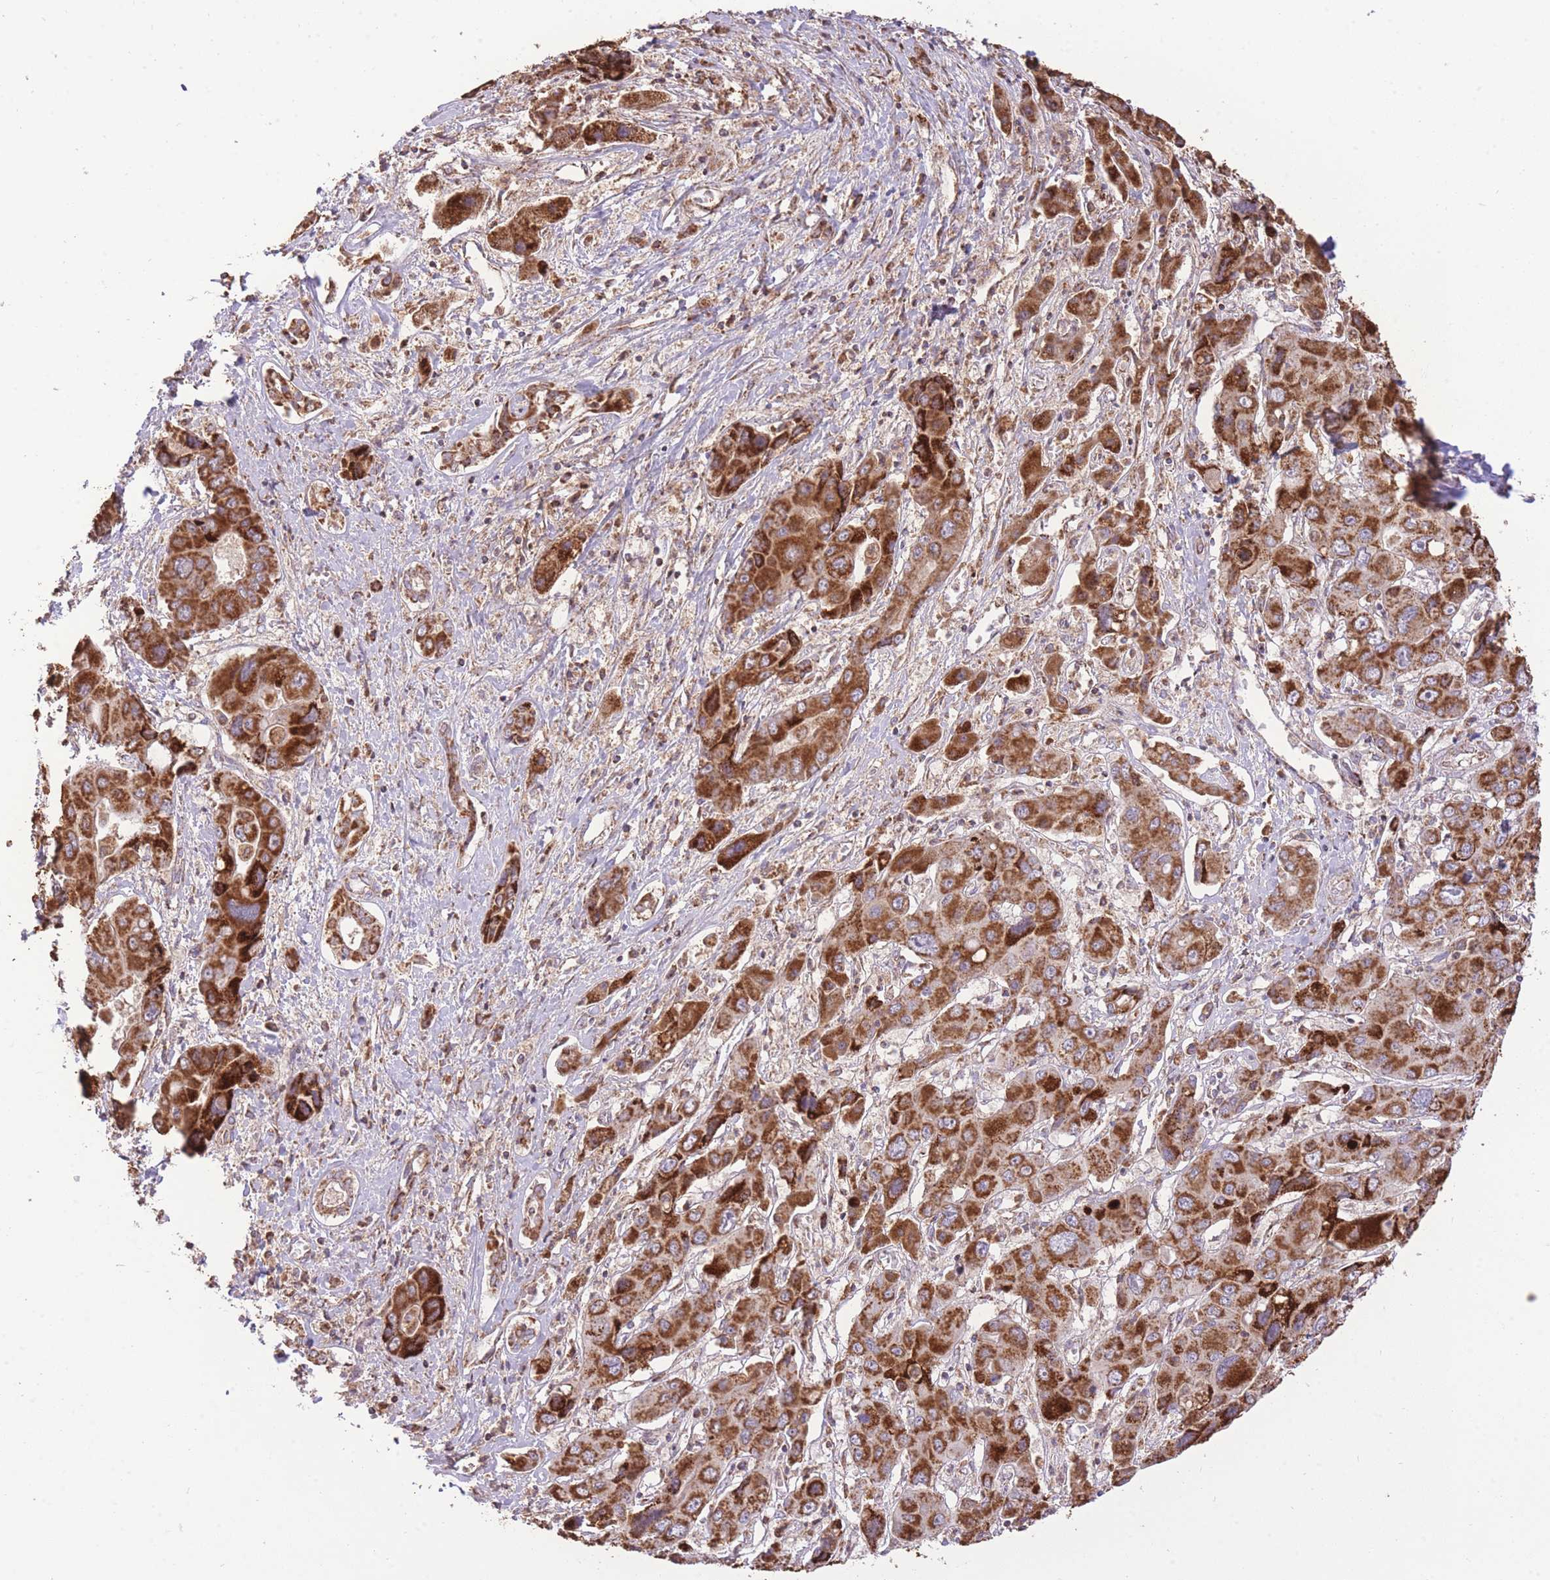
{"staining": {"intensity": "strong", "quantity": ">75%", "location": "cytoplasmic/membranous"}, "tissue": "liver cancer", "cell_type": "Tumor cells", "image_type": "cancer", "snomed": [{"axis": "morphology", "description": "Cholangiocarcinoma"}, {"axis": "topography", "description": "Liver"}], "caption": "IHC (DAB (3,3'-diaminobenzidine)) staining of human liver cholangiocarcinoma shows strong cytoplasmic/membranous protein staining in about >75% of tumor cells. (DAB IHC with brightfield microscopy, high magnification).", "gene": "PREP", "patient": {"sex": "male", "age": 67}}